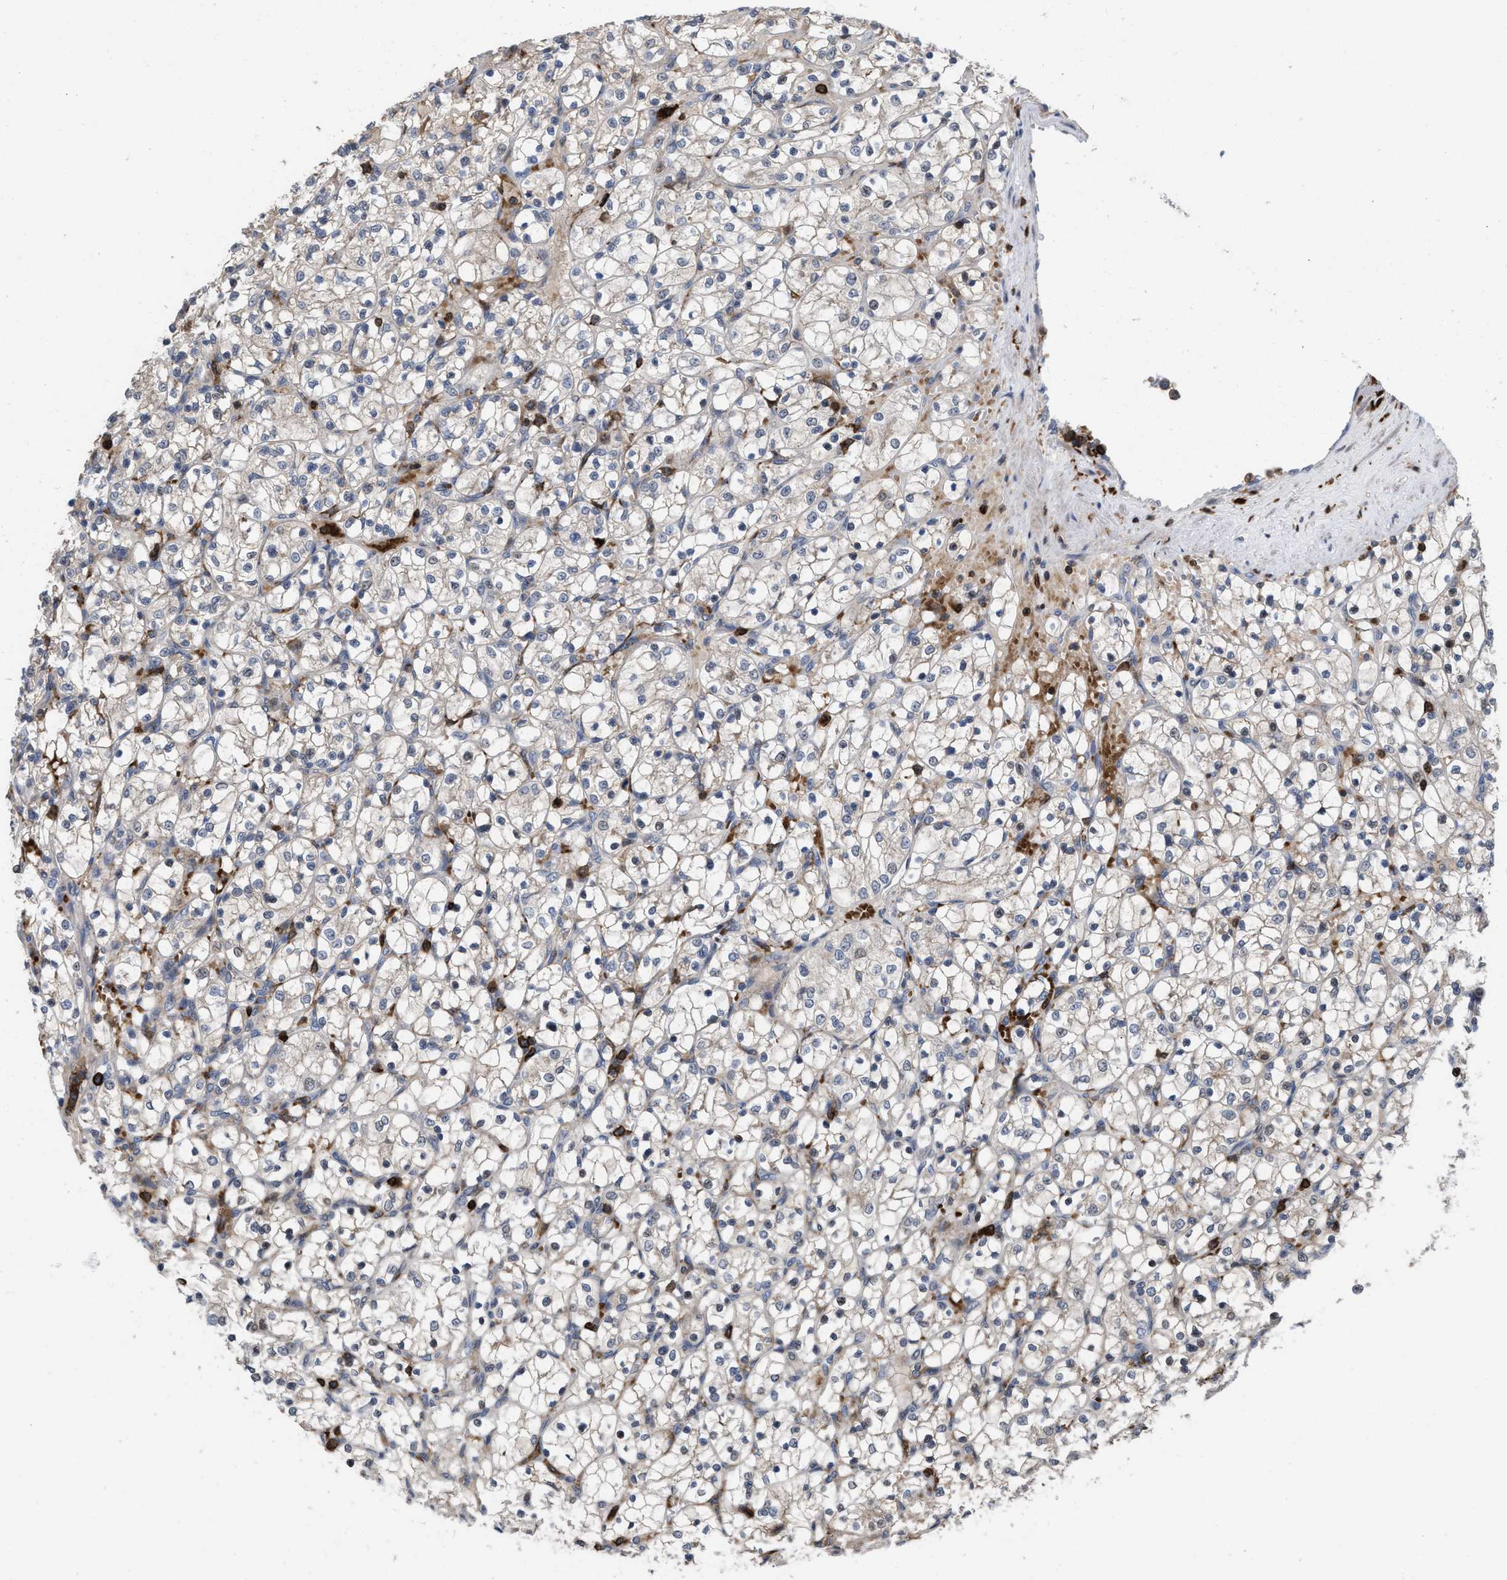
{"staining": {"intensity": "weak", "quantity": "<25%", "location": "cytoplasmic/membranous"}, "tissue": "renal cancer", "cell_type": "Tumor cells", "image_type": "cancer", "snomed": [{"axis": "morphology", "description": "Adenocarcinoma, NOS"}, {"axis": "topography", "description": "Kidney"}], "caption": "The immunohistochemistry histopathology image has no significant expression in tumor cells of renal cancer tissue.", "gene": "PTPRE", "patient": {"sex": "female", "age": 69}}